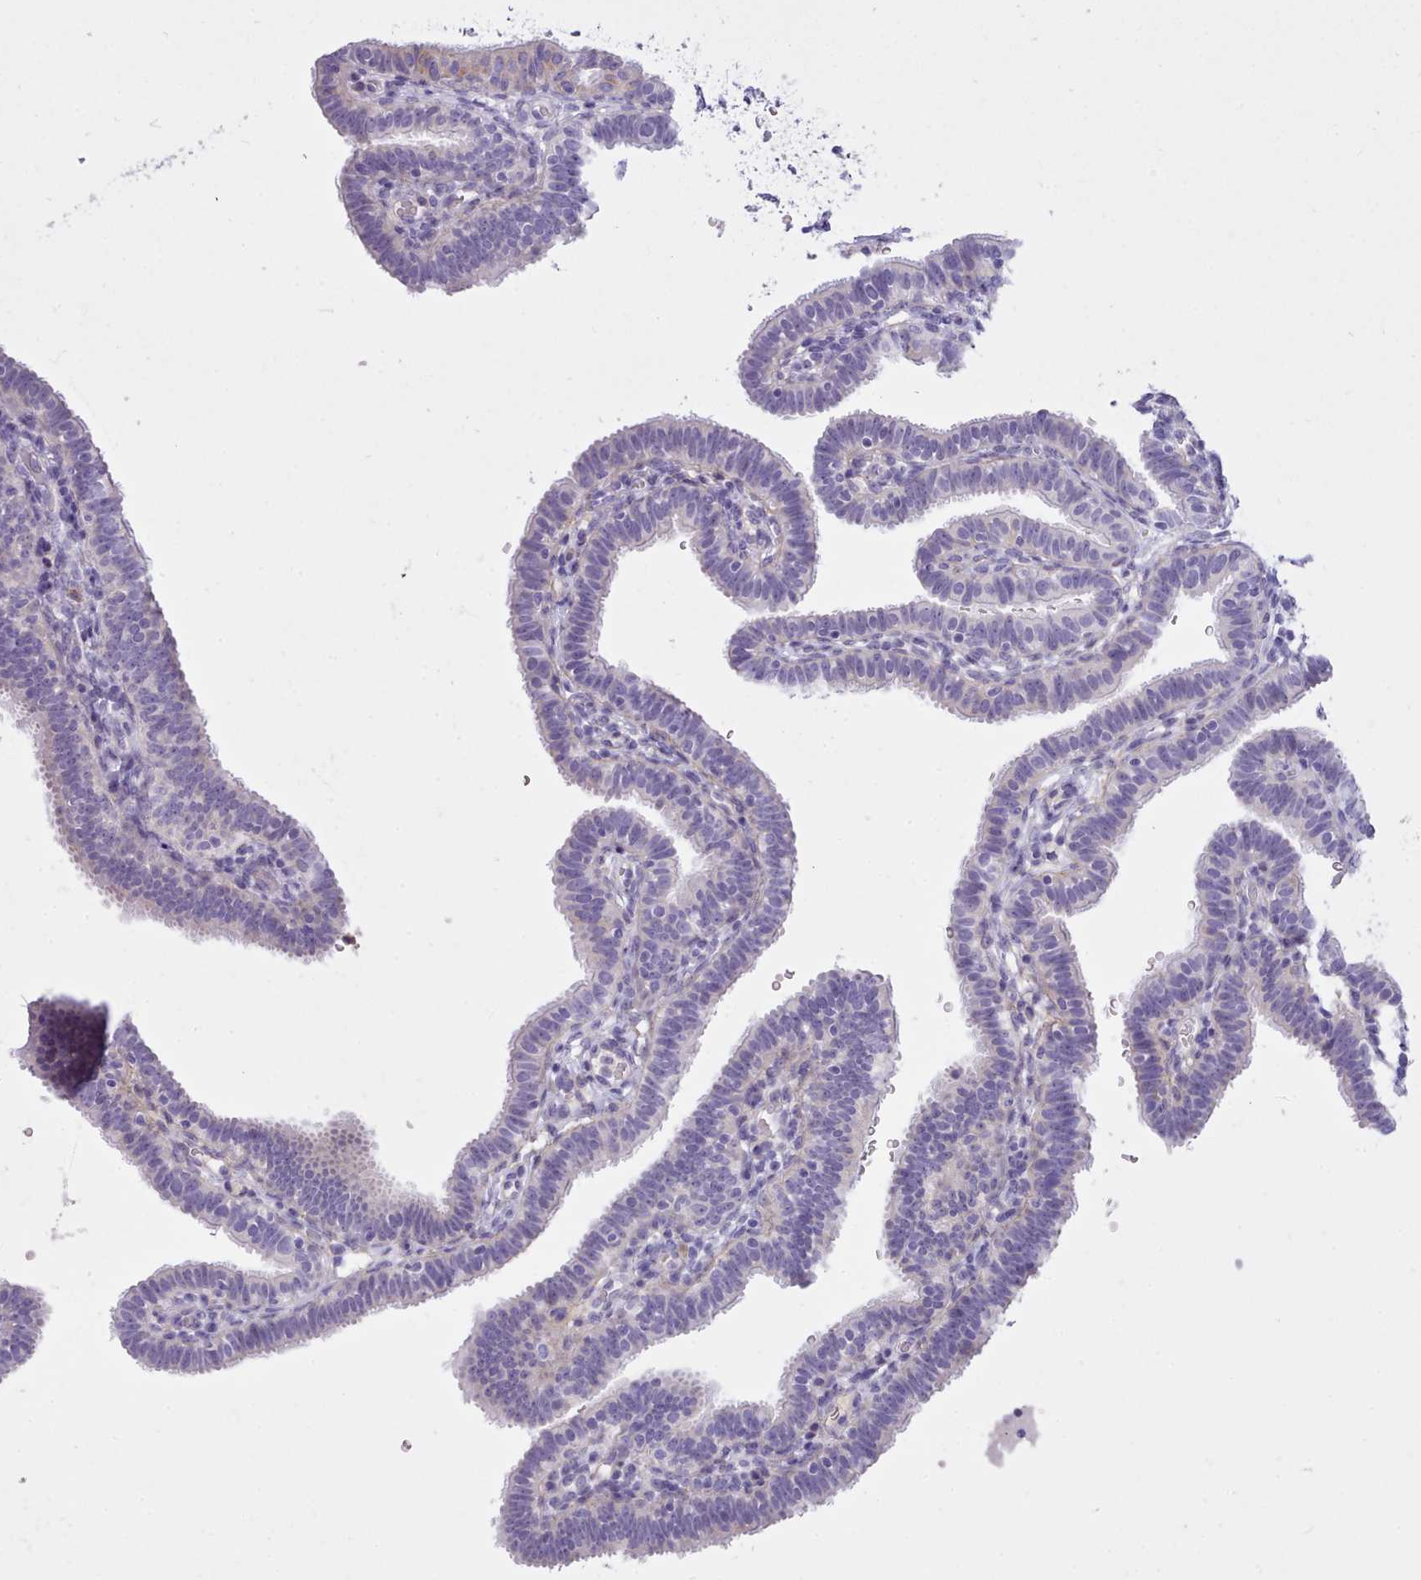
{"staining": {"intensity": "negative", "quantity": "none", "location": "none"}, "tissue": "fallopian tube", "cell_type": "Glandular cells", "image_type": "normal", "snomed": [{"axis": "morphology", "description": "Normal tissue, NOS"}, {"axis": "topography", "description": "Fallopian tube"}], "caption": "There is no significant positivity in glandular cells of fallopian tube. The staining is performed using DAB (3,3'-diaminobenzidine) brown chromogen with nuclei counter-stained in using hematoxylin.", "gene": "CYP2A13", "patient": {"sex": "female", "age": 41}}